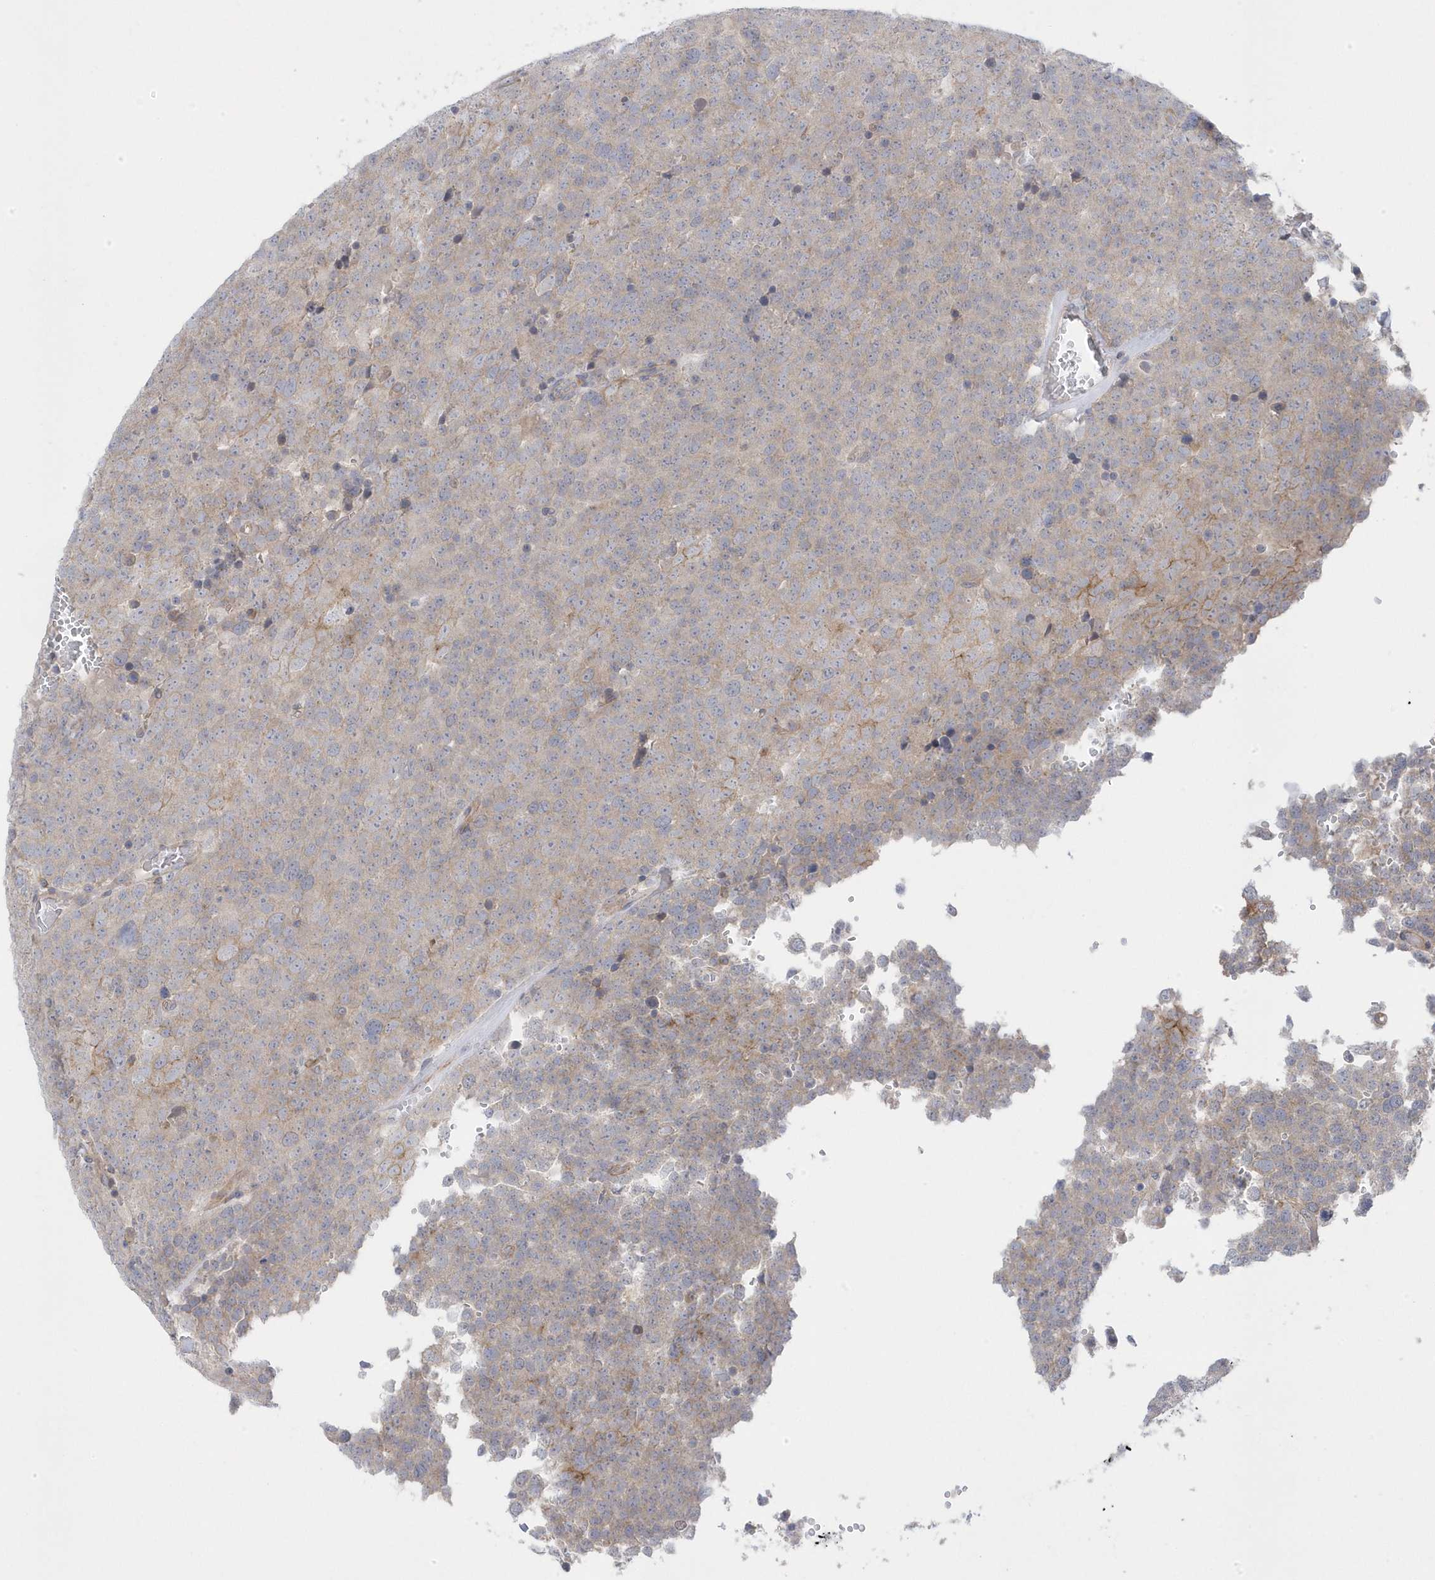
{"staining": {"intensity": "negative", "quantity": "none", "location": "none"}, "tissue": "testis cancer", "cell_type": "Tumor cells", "image_type": "cancer", "snomed": [{"axis": "morphology", "description": "Seminoma, NOS"}, {"axis": "topography", "description": "Testis"}], "caption": "Tumor cells show no significant protein positivity in testis seminoma.", "gene": "ANAPC1", "patient": {"sex": "male", "age": 71}}